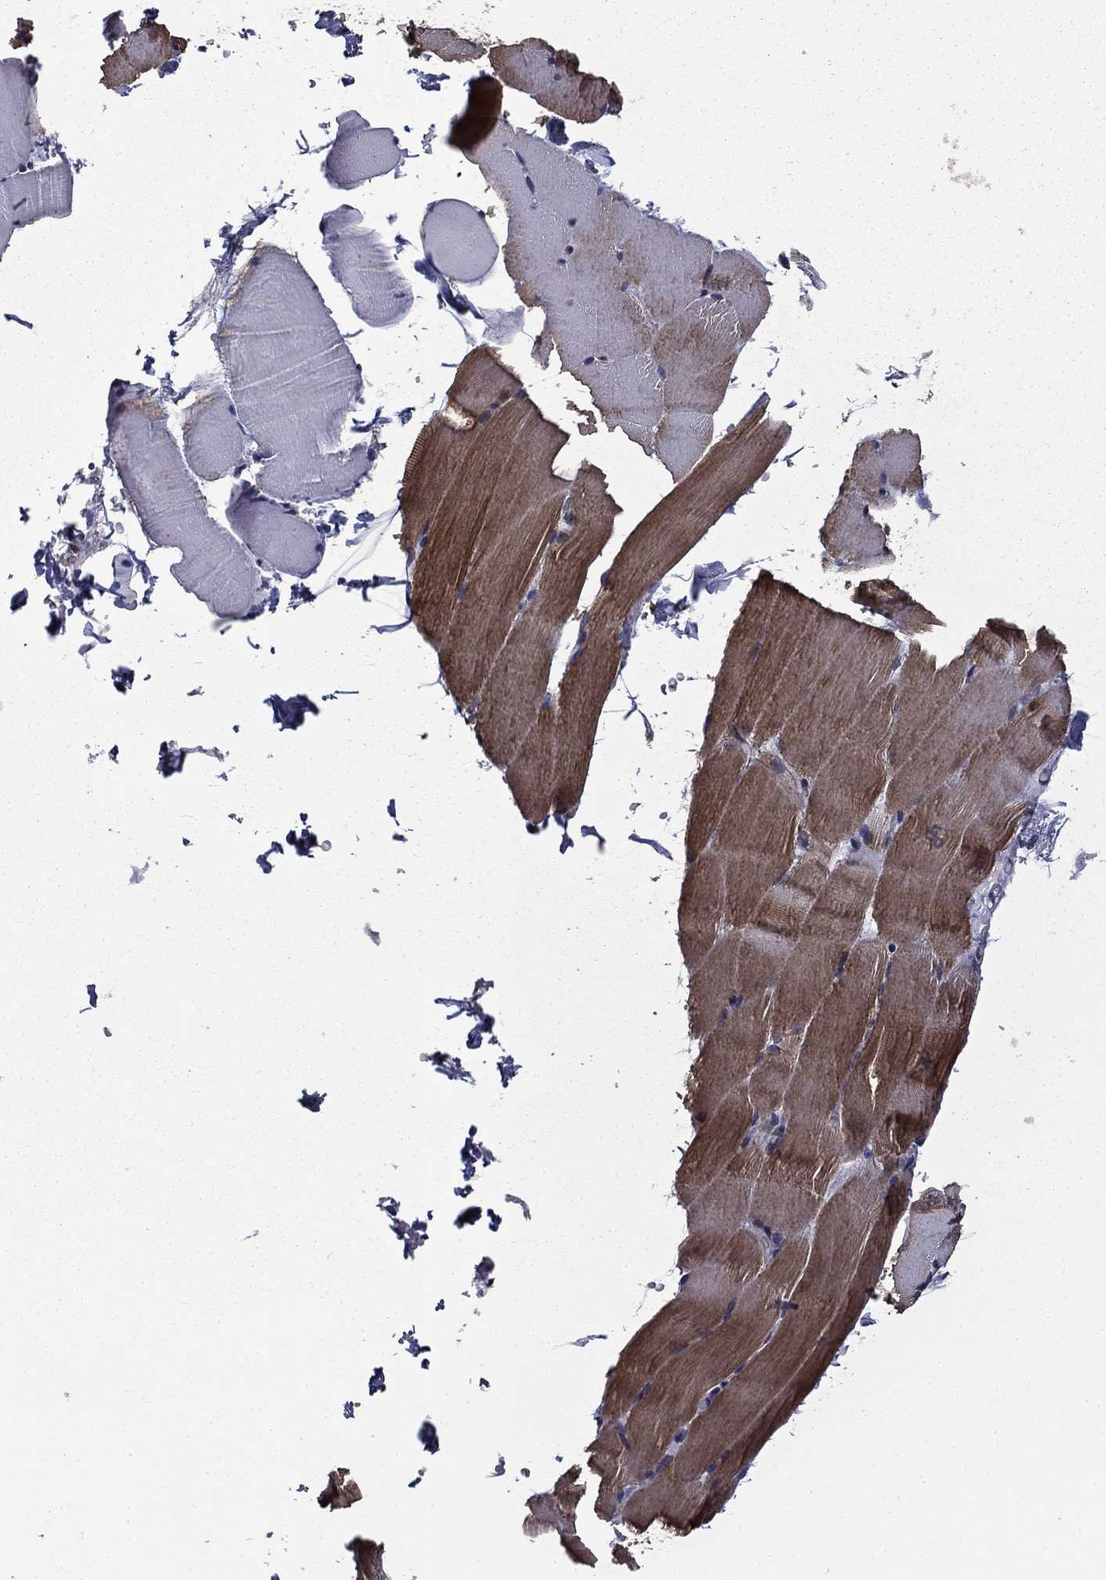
{"staining": {"intensity": "strong", "quantity": "<25%", "location": "cytoplasmic/membranous"}, "tissue": "skeletal muscle", "cell_type": "Myocytes", "image_type": "normal", "snomed": [{"axis": "morphology", "description": "Normal tissue, NOS"}, {"axis": "topography", "description": "Skeletal muscle"}], "caption": "Skeletal muscle stained with DAB immunohistochemistry demonstrates medium levels of strong cytoplasmic/membranous staining in approximately <25% of myocytes.", "gene": "MFAP3L", "patient": {"sex": "female", "age": 37}}